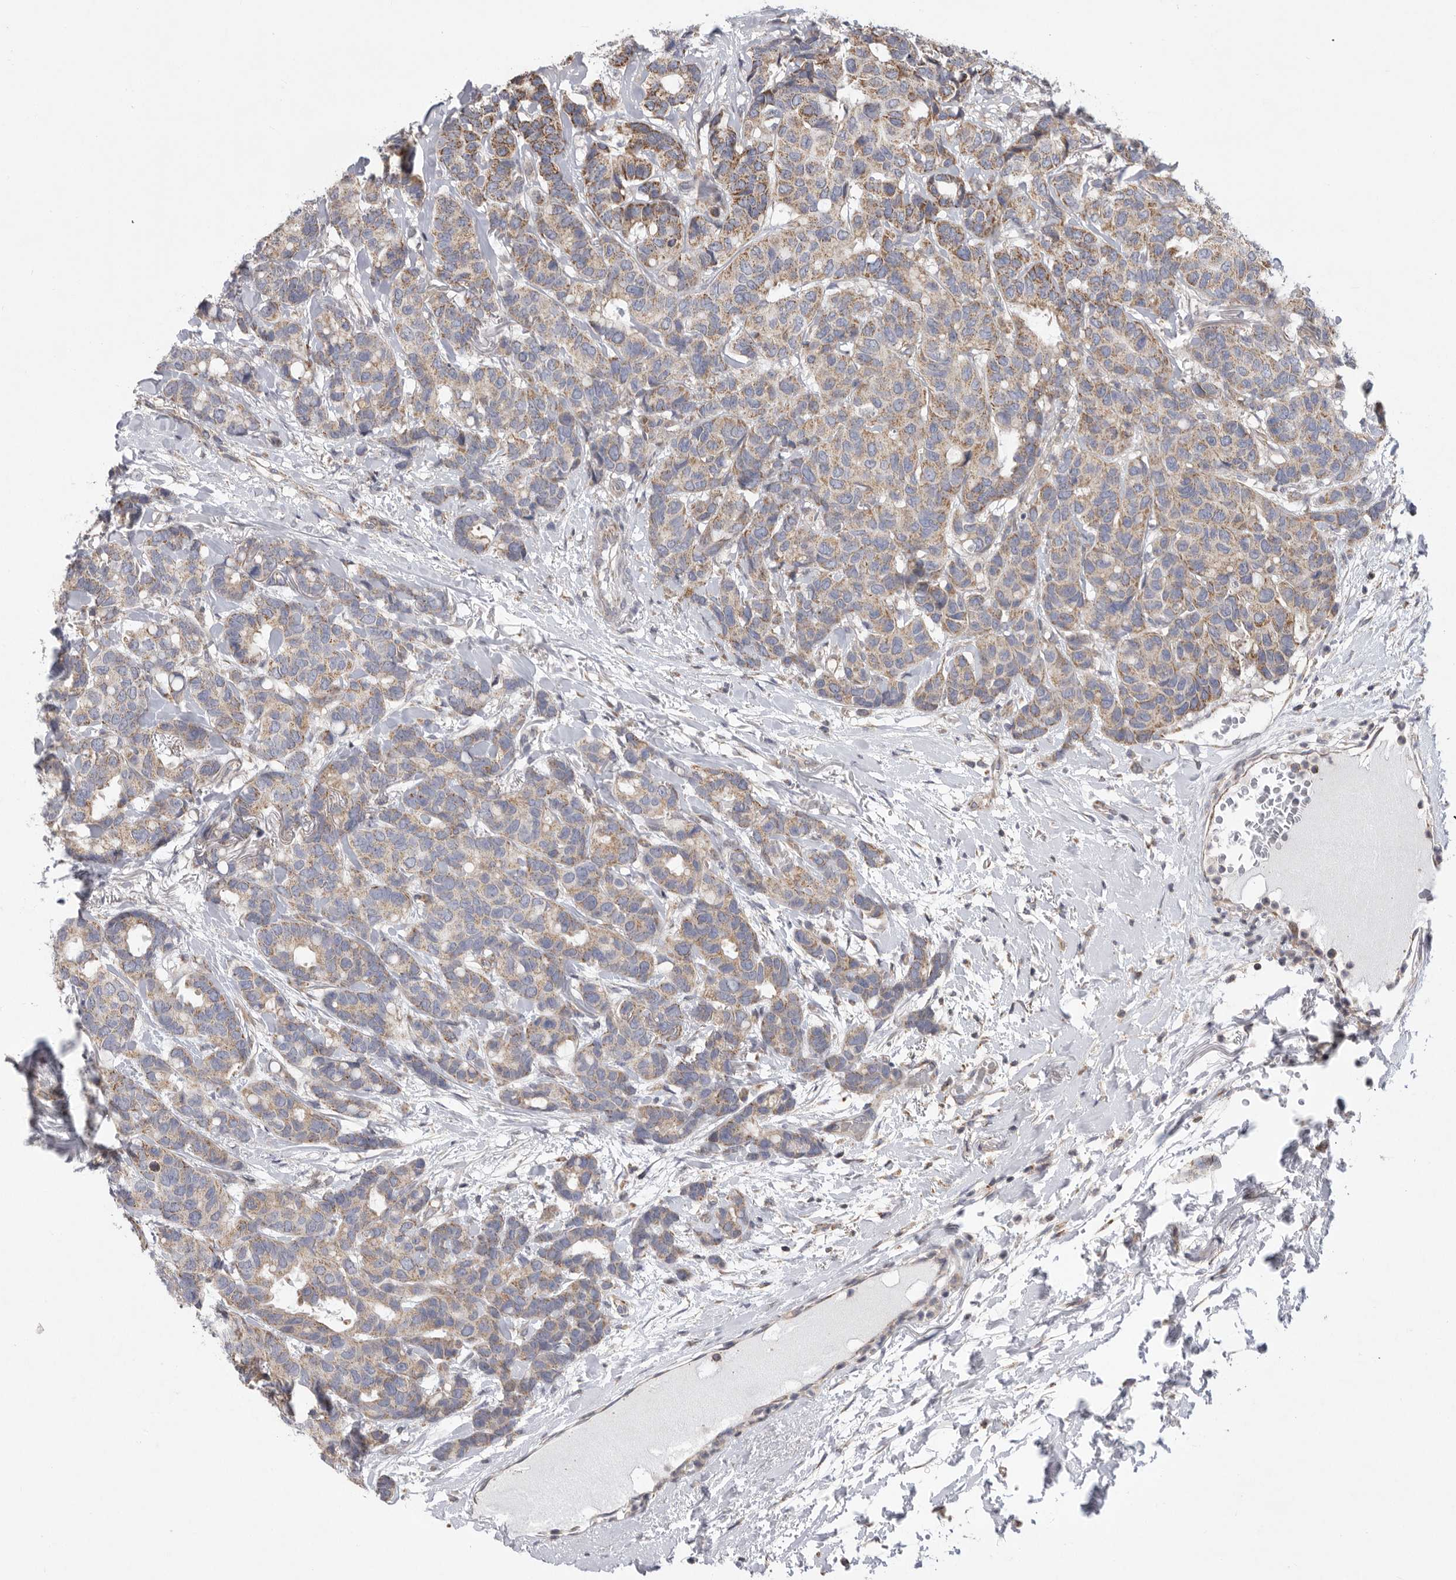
{"staining": {"intensity": "moderate", "quantity": "25%-75%", "location": "cytoplasmic/membranous"}, "tissue": "breast cancer", "cell_type": "Tumor cells", "image_type": "cancer", "snomed": [{"axis": "morphology", "description": "Duct carcinoma"}, {"axis": "topography", "description": "Breast"}], "caption": "This is a histology image of IHC staining of breast infiltrating ductal carcinoma, which shows moderate staining in the cytoplasmic/membranous of tumor cells.", "gene": "MPZL1", "patient": {"sex": "female", "age": 87}}